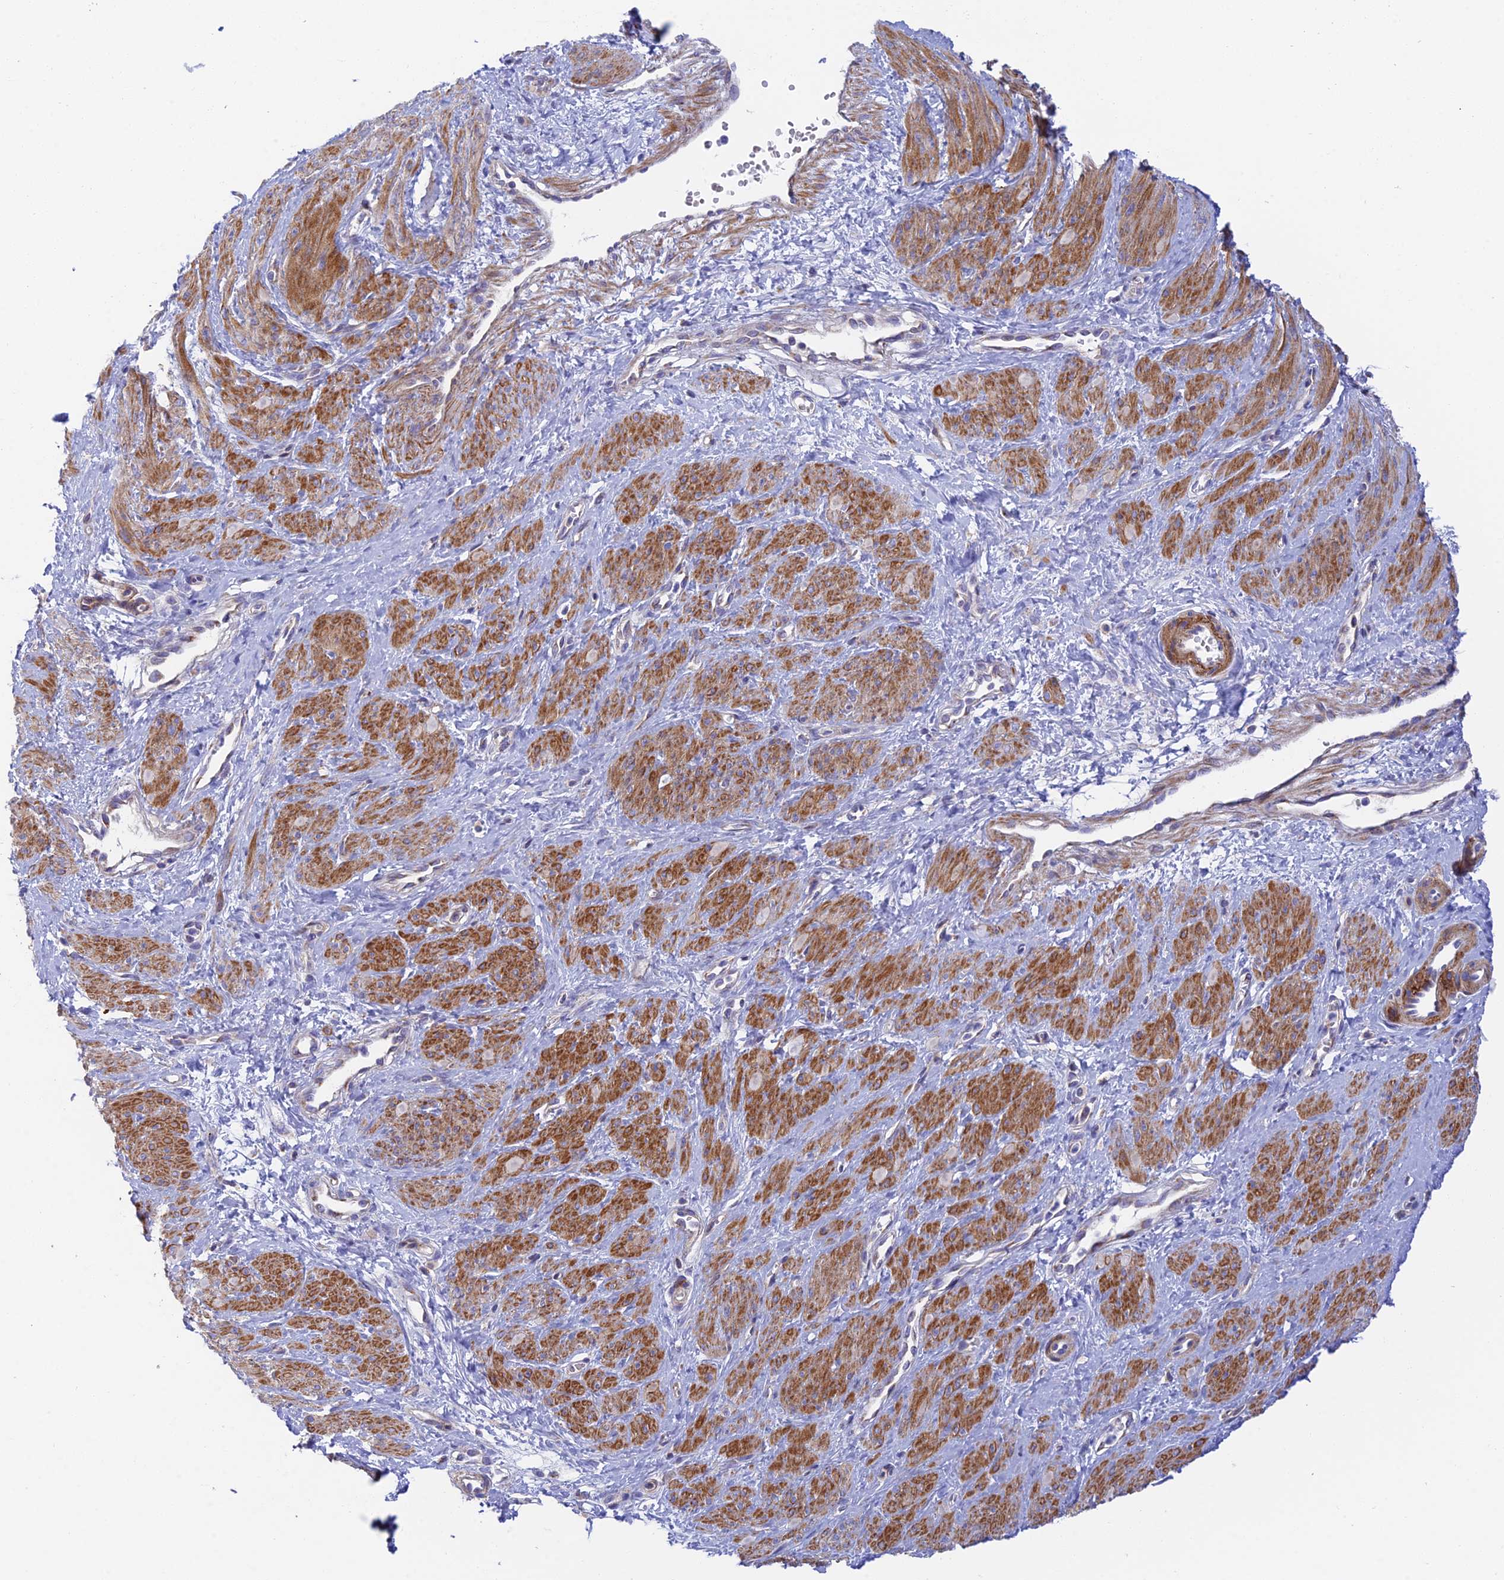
{"staining": {"intensity": "moderate", "quantity": ">75%", "location": "cytoplasmic/membranous"}, "tissue": "smooth muscle", "cell_type": "Smooth muscle cells", "image_type": "normal", "snomed": [{"axis": "morphology", "description": "Normal tissue, NOS"}, {"axis": "topography", "description": "Smooth muscle"}, {"axis": "topography", "description": "Uterus"}], "caption": "A brown stain highlights moderate cytoplasmic/membranous expression of a protein in smooth muscle cells of benign human smooth muscle.", "gene": "CSPG4", "patient": {"sex": "female", "age": 39}}